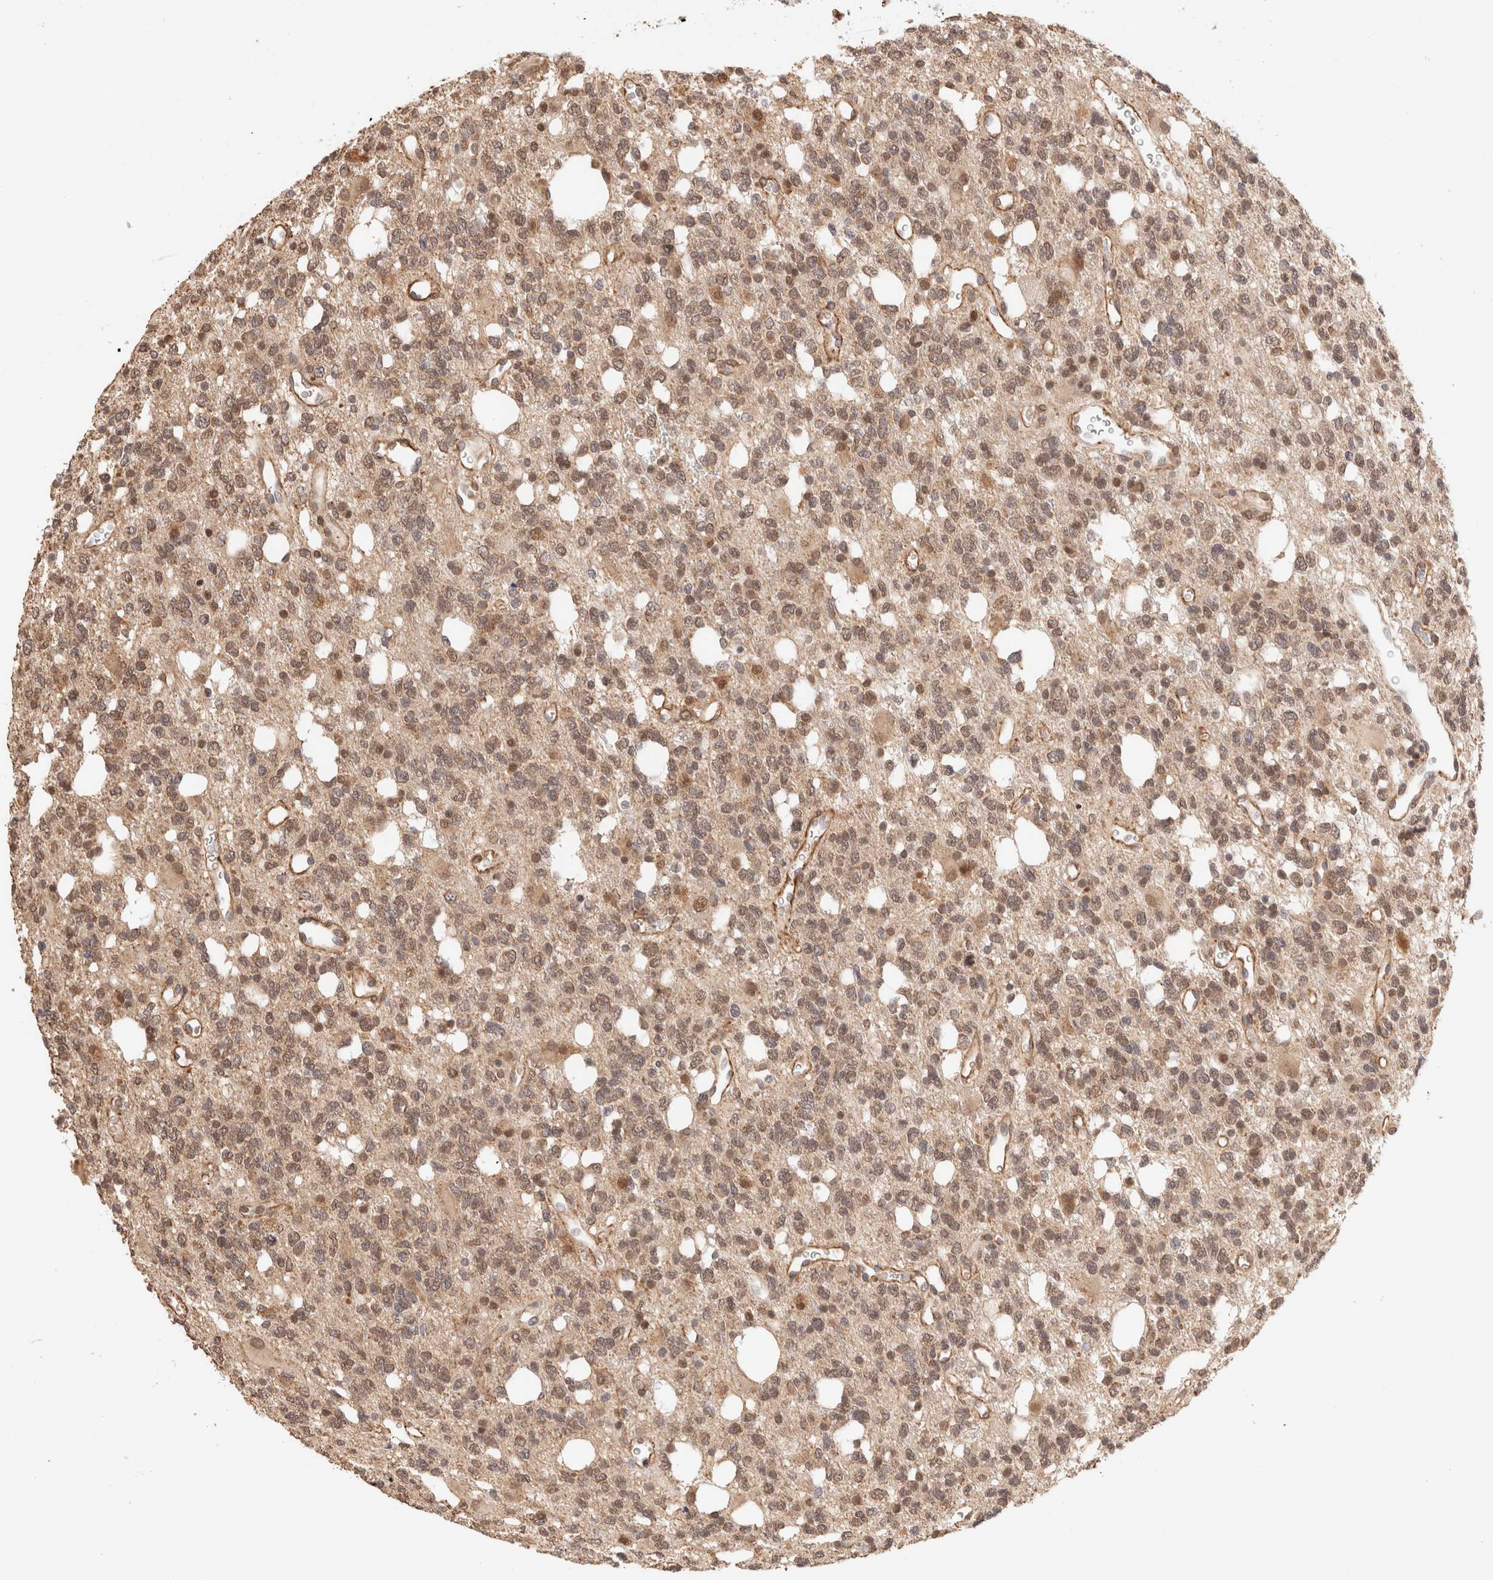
{"staining": {"intensity": "moderate", "quantity": ">75%", "location": "nuclear"}, "tissue": "glioma", "cell_type": "Tumor cells", "image_type": "cancer", "snomed": [{"axis": "morphology", "description": "Glioma, malignant, High grade"}, {"axis": "topography", "description": "Brain"}], "caption": "Brown immunohistochemical staining in human malignant high-grade glioma exhibits moderate nuclear staining in approximately >75% of tumor cells.", "gene": "BRPF3", "patient": {"sex": "female", "age": 62}}